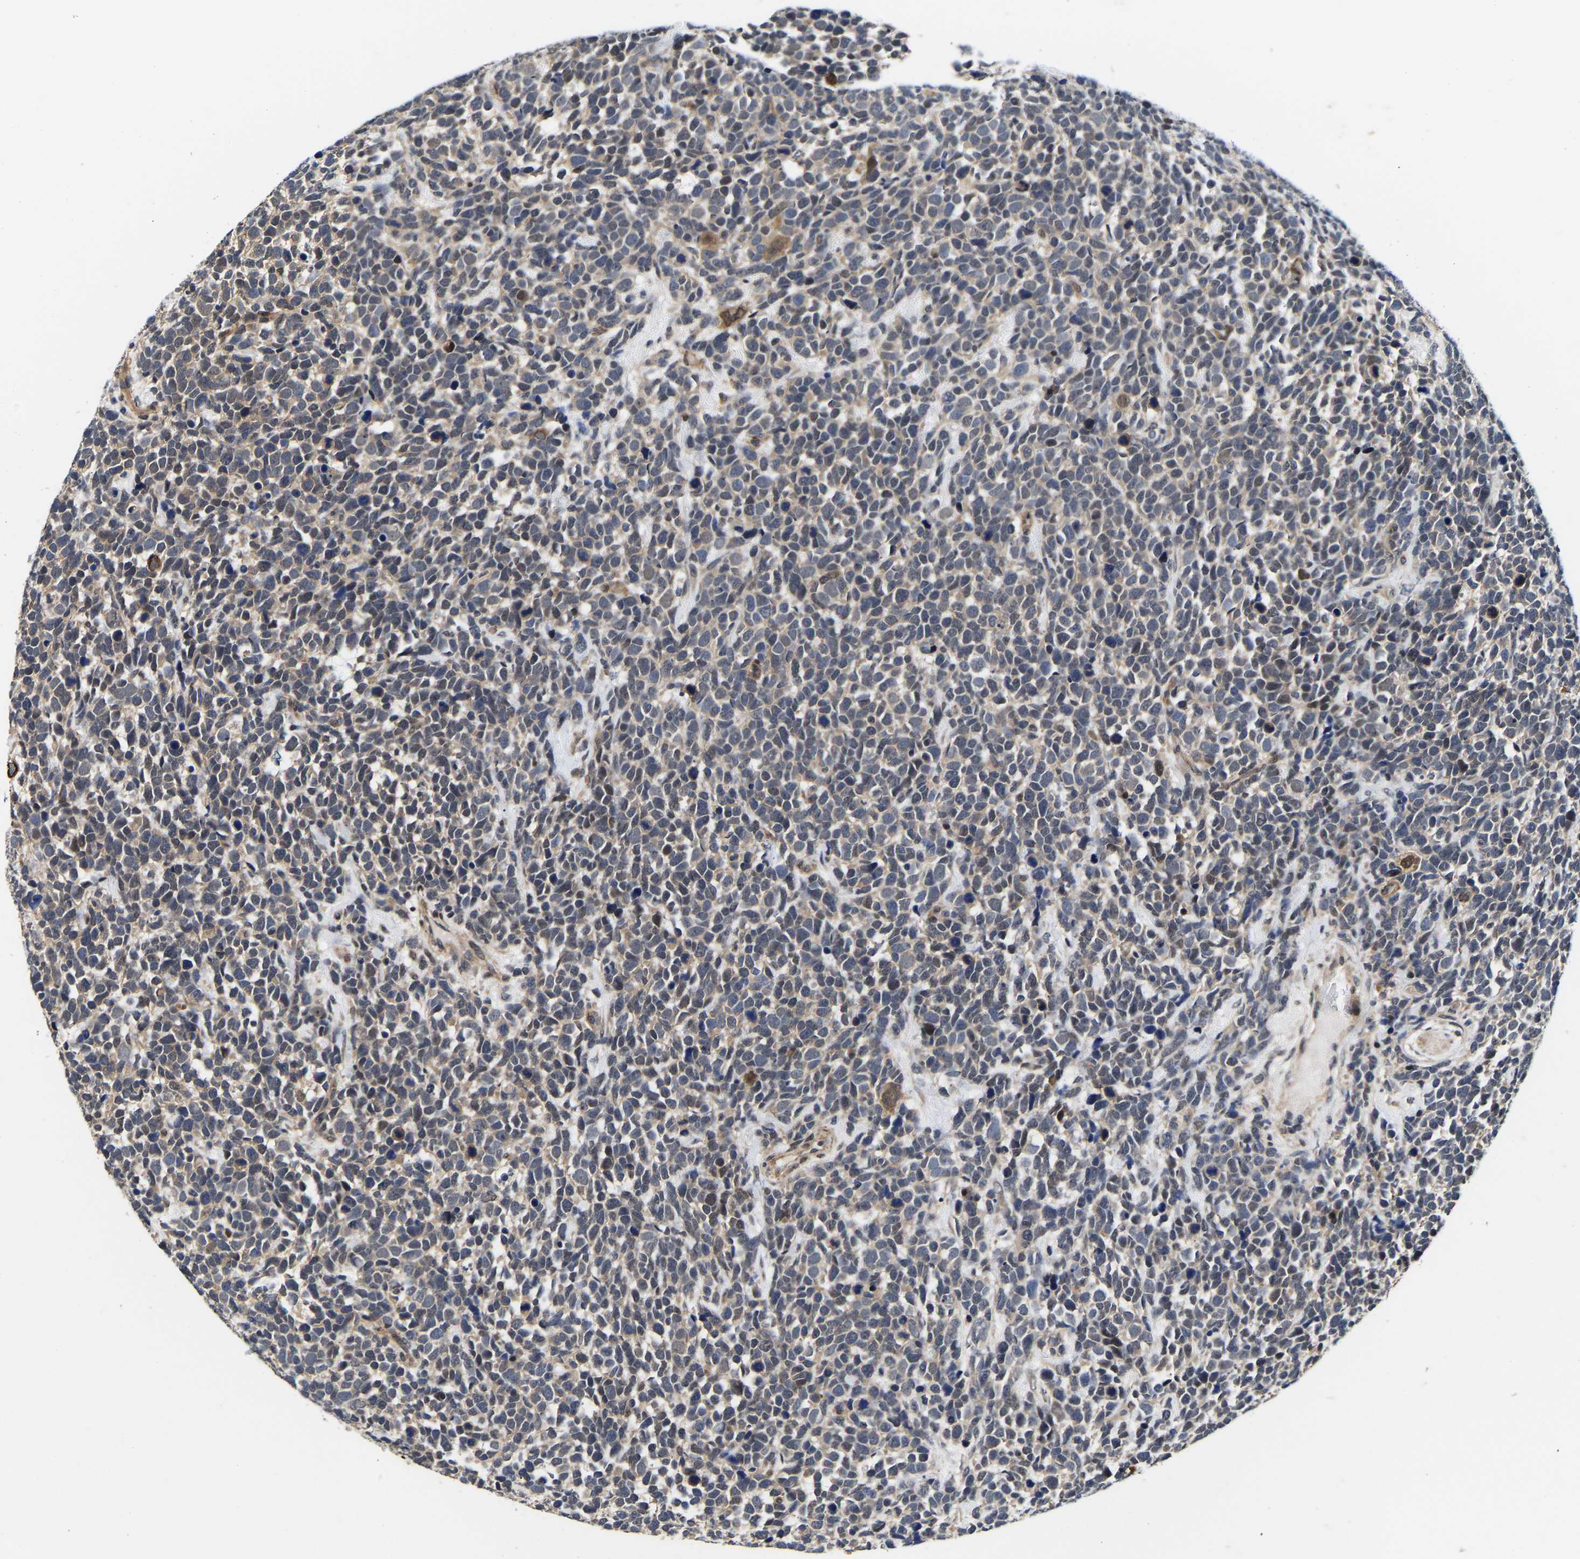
{"staining": {"intensity": "weak", "quantity": ">75%", "location": "cytoplasmic/membranous"}, "tissue": "urothelial cancer", "cell_type": "Tumor cells", "image_type": "cancer", "snomed": [{"axis": "morphology", "description": "Urothelial carcinoma, High grade"}, {"axis": "topography", "description": "Urinary bladder"}], "caption": "Tumor cells demonstrate low levels of weak cytoplasmic/membranous positivity in about >75% of cells in human high-grade urothelial carcinoma. Immunohistochemistry (ihc) stains the protein in brown and the nuclei are stained blue.", "gene": "METTL16", "patient": {"sex": "female", "age": 82}}